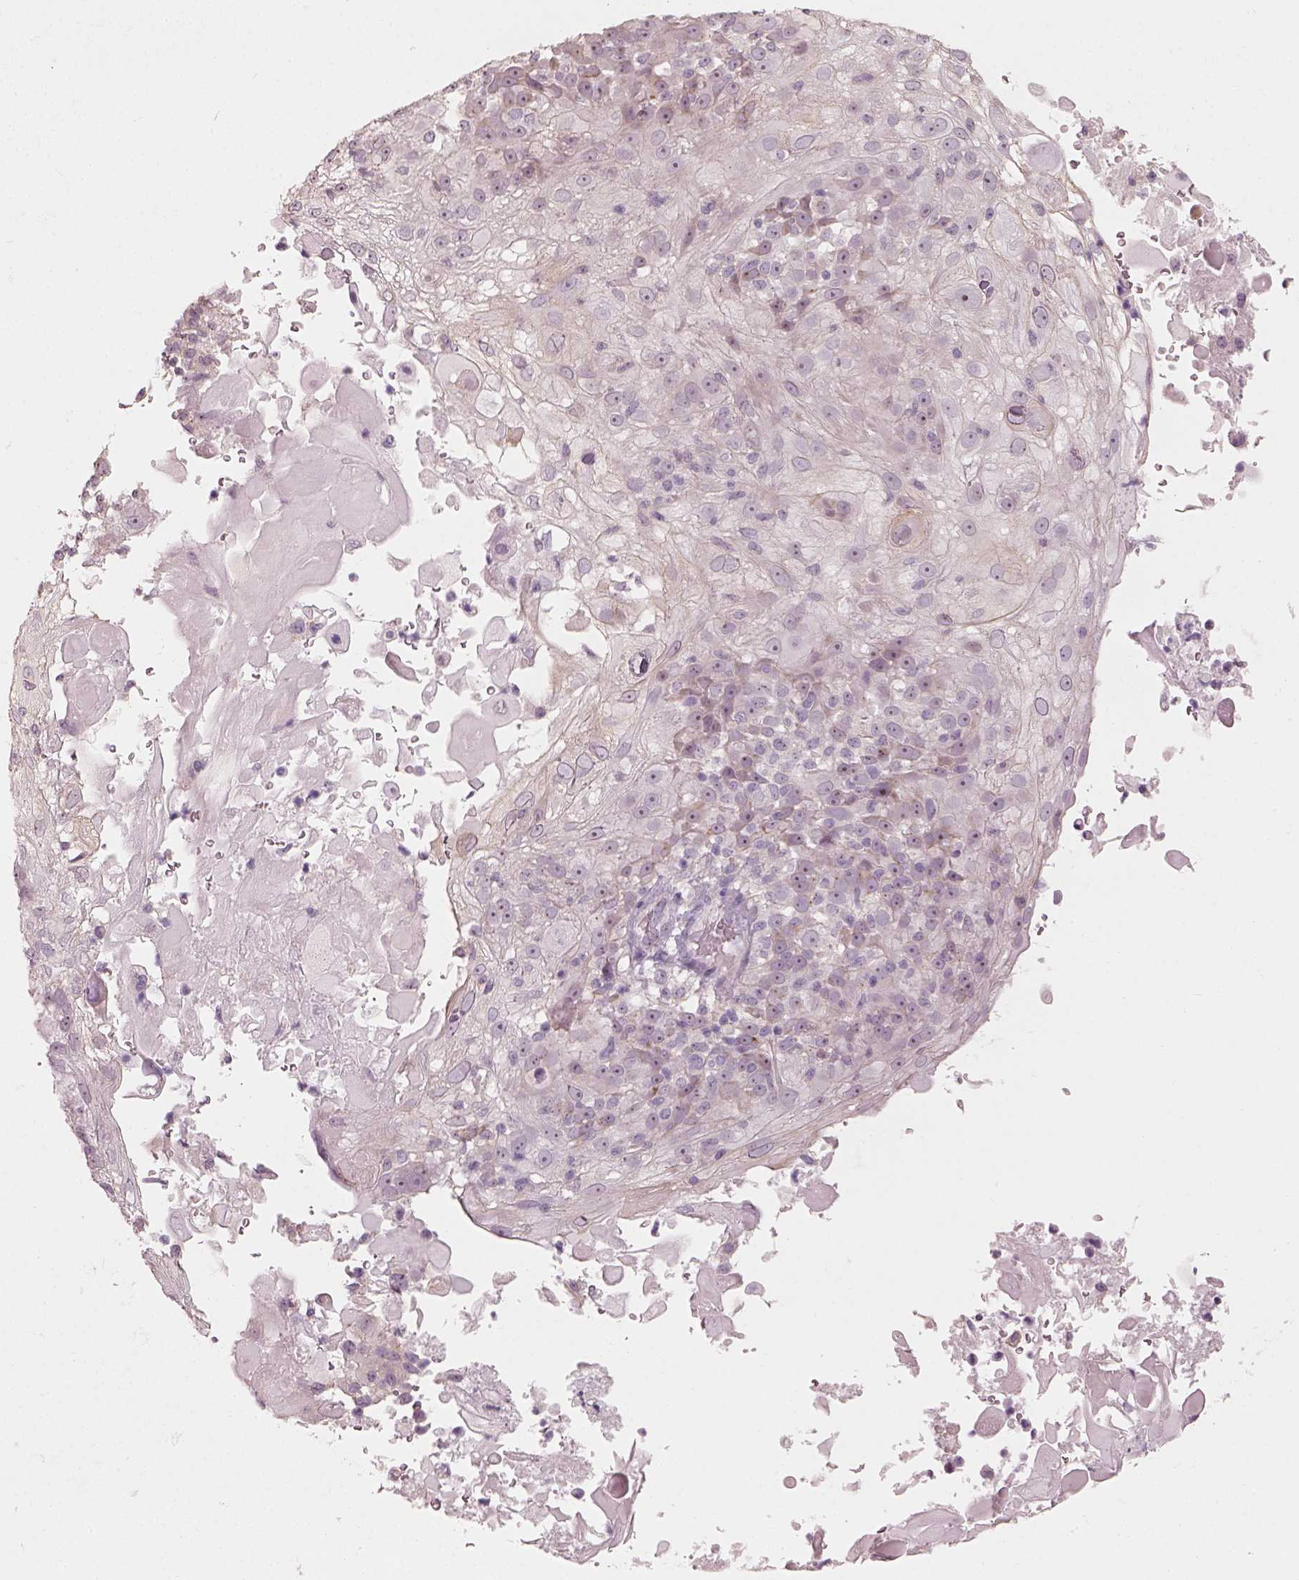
{"staining": {"intensity": "negative", "quantity": "none", "location": "none"}, "tissue": "skin cancer", "cell_type": "Tumor cells", "image_type": "cancer", "snomed": [{"axis": "morphology", "description": "Normal tissue, NOS"}, {"axis": "morphology", "description": "Squamous cell carcinoma, NOS"}, {"axis": "topography", "description": "Skin"}], "caption": "Protein analysis of skin cancer demonstrates no significant staining in tumor cells.", "gene": "CDS1", "patient": {"sex": "female", "age": 83}}